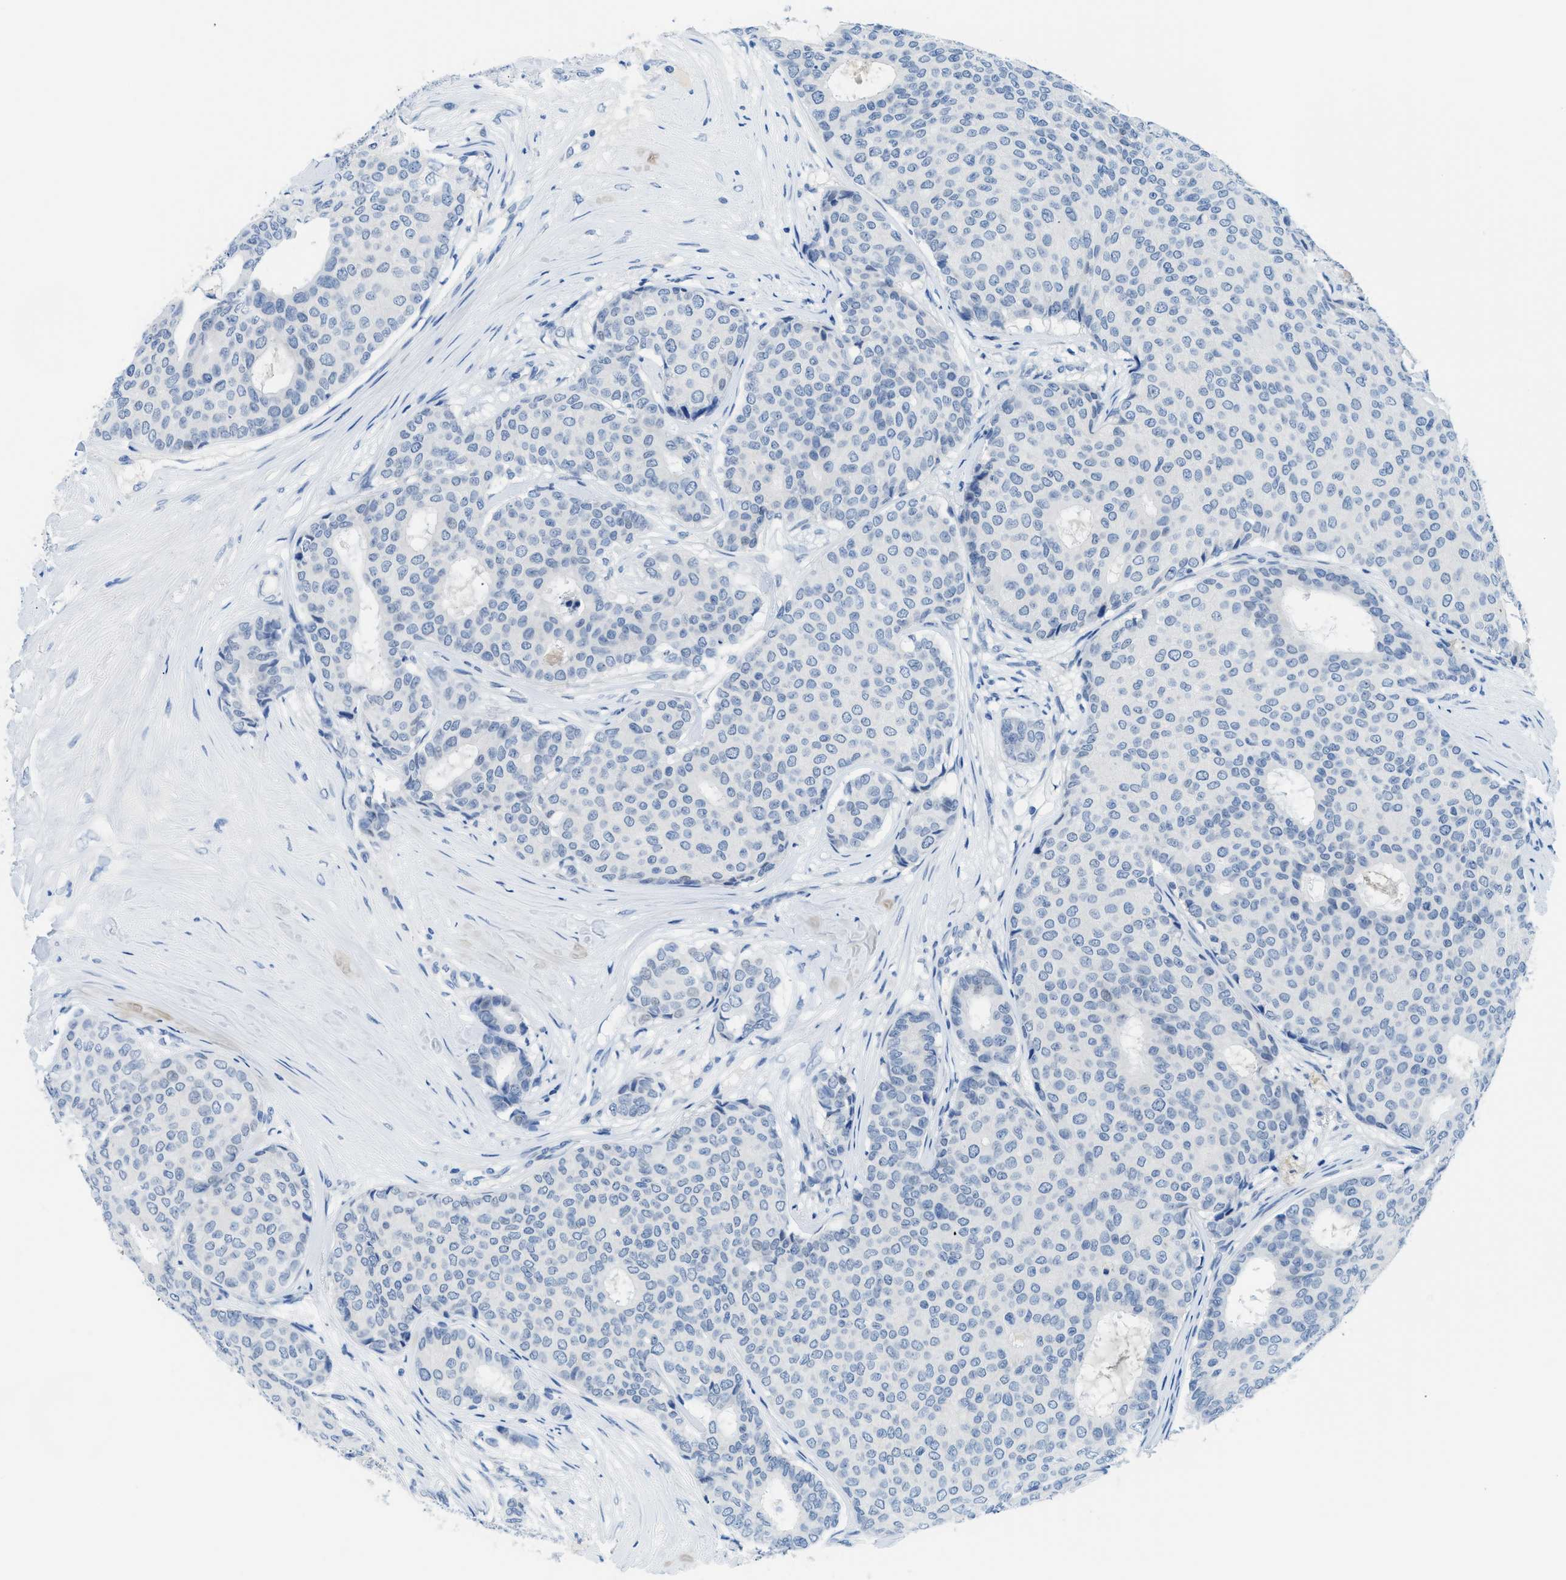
{"staining": {"intensity": "negative", "quantity": "none", "location": "none"}, "tissue": "breast cancer", "cell_type": "Tumor cells", "image_type": "cancer", "snomed": [{"axis": "morphology", "description": "Duct carcinoma"}, {"axis": "topography", "description": "Breast"}], "caption": "This is an immunohistochemistry (IHC) image of human breast invasive ductal carcinoma. There is no positivity in tumor cells.", "gene": "MBL2", "patient": {"sex": "female", "age": 75}}